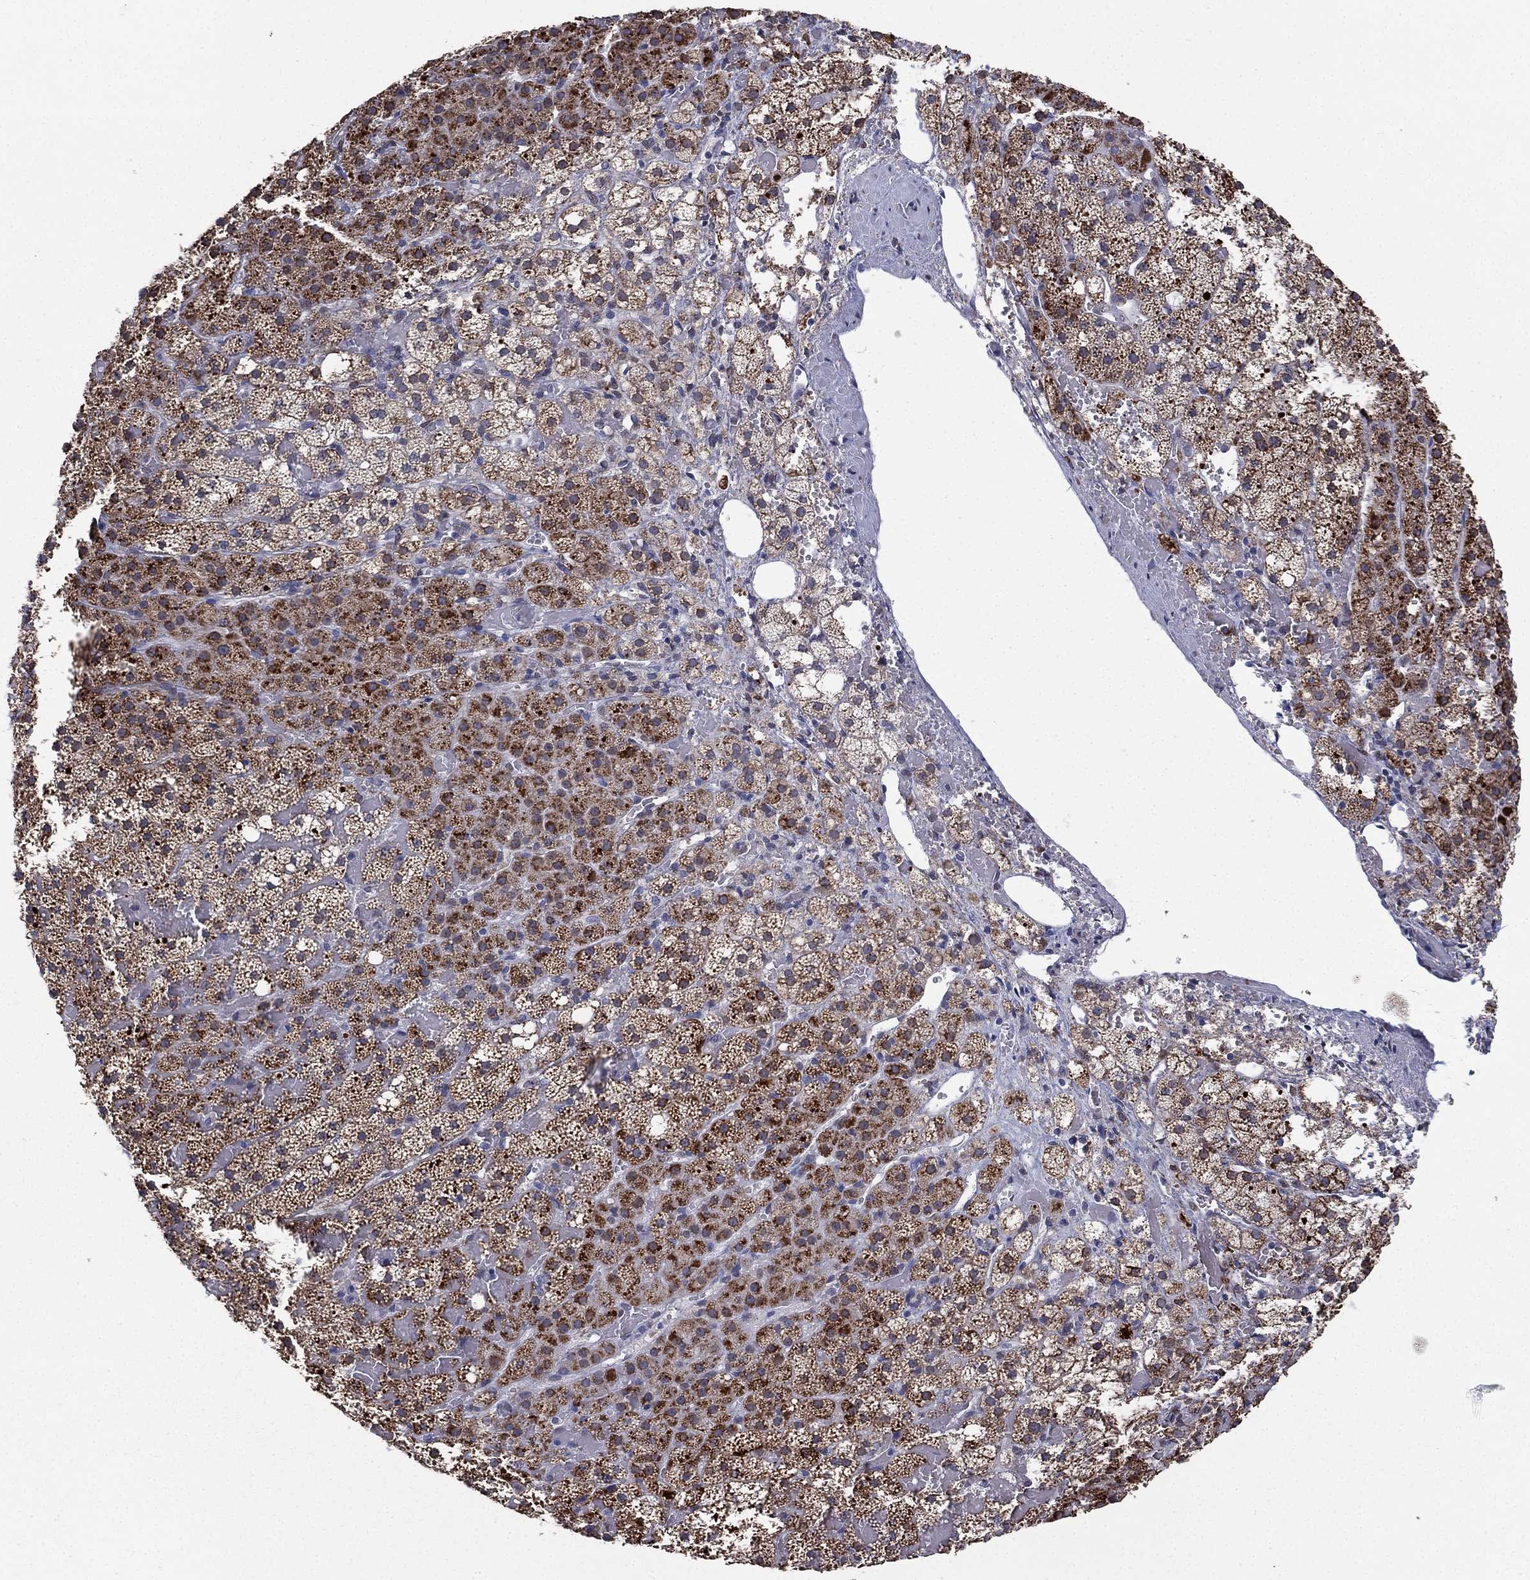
{"staining": {"intensity": "strong", "quantity": "<25%", "location": "cytoplasmic/membranous"}, "tissue": "adrenal gland", "cell_type": "Glandular cells", "image_type": "normal", "snomed": [{"axis": "morphology", "description": "Normal tissue, NOS"}, {"axis": "topography", "description": "Adrenal gland"}], "caption": "Approximately <25% of glandular cells in unremarkable human adrenal gland exhibit strong cytoplasmic/membranous protein expression as visualized by brown immunohistochemical staining.", "gene": "ALDH7A1", "patient": {"sex": "male", "age": 53}}